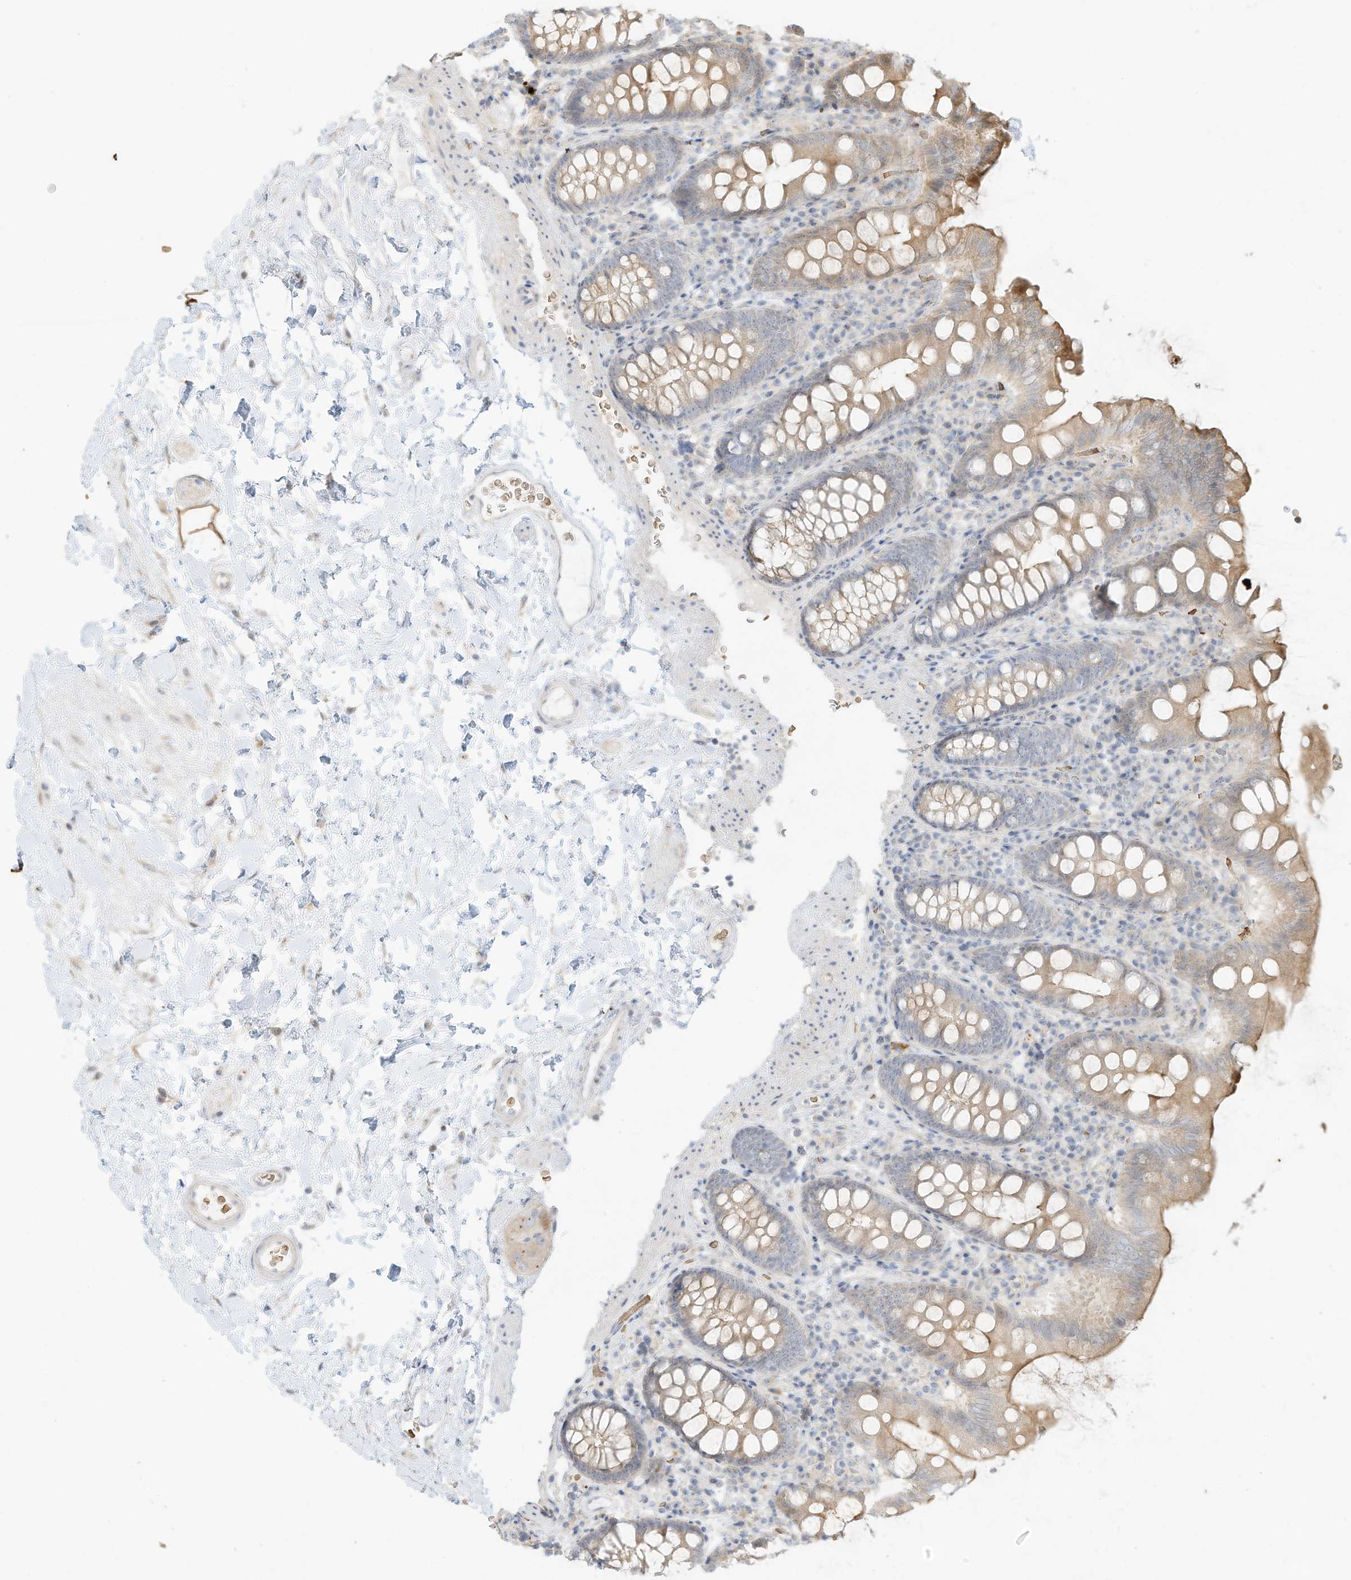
{"staining": {"intensity": "negative", "quantity": "none", "location": "none"}, "tissue": "colon", "cell_type": "Endothelial cells", "image_type": "normal", "snomed": [{"axis": "morphology", "description": "Normal tissue, NOS"}, {"axis": "topography", "description": "Colon"}], "caption": "Protein analysis of normal colon exhibits no significant positivity in endothelial cells. (IHC, brightfield microscopy, high magnification).", "gene": "OFD1", "patient": {"sex": "female", "age": 79}}